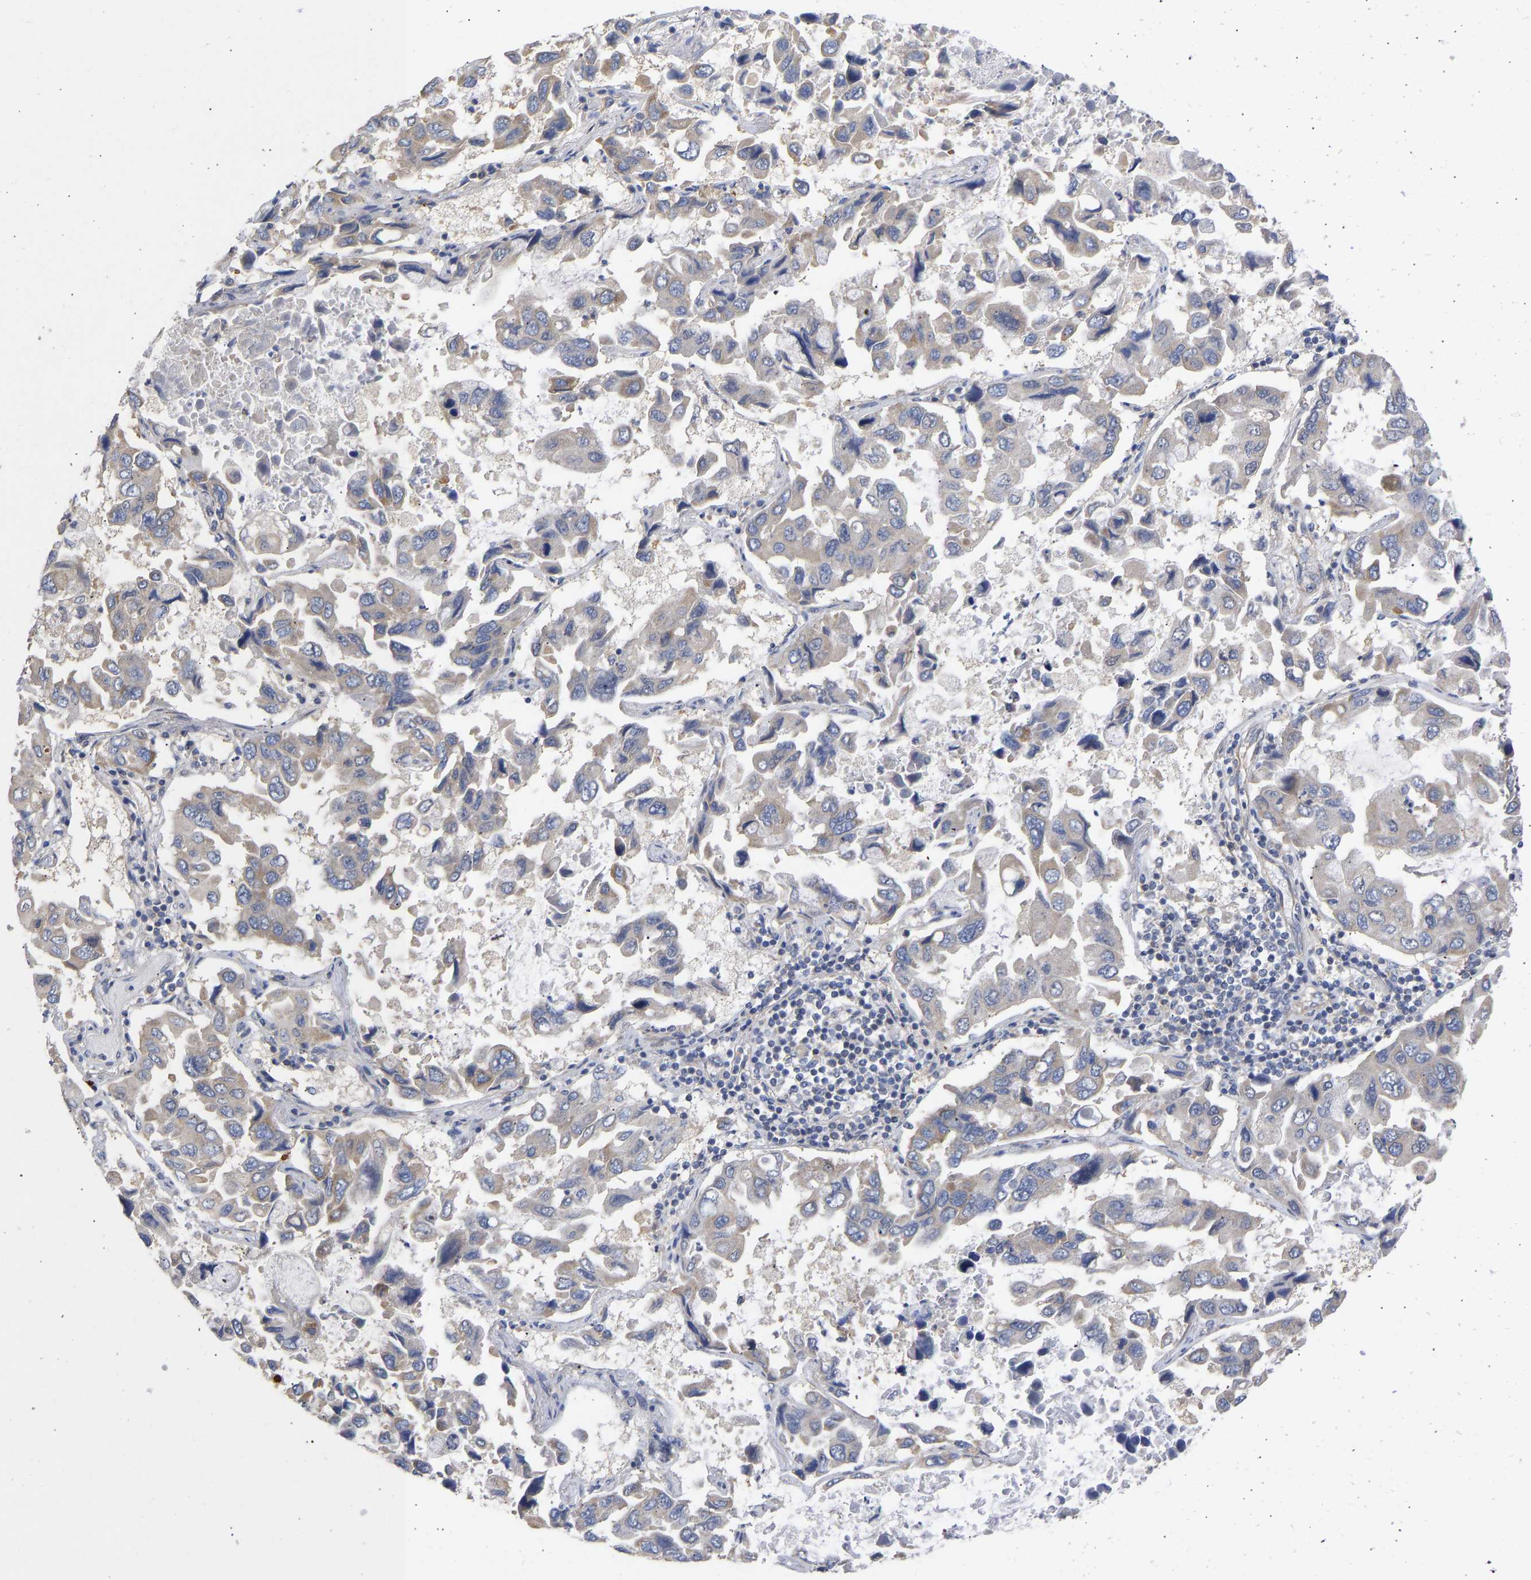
{"staining": {"intensity": "weak", "quantity": "<25%", "location": "cytoplasmic/membranous"}, "tissue": "lung cancer", "cell_type": "Tumor cells", "image_type": "cancer", "snomed": [{"axis": "morphology", "description": "Adenocarcinoma, NOS"}, {"axis": "topography", "description": "Lung"}], "caption": "This is an immunohistochemistry histopathology image of adenocarcinoma (lung). There is no staining in tumor cells.", "gene": "MAP2K3", "patient": {"sex": "male", "age": 64}}